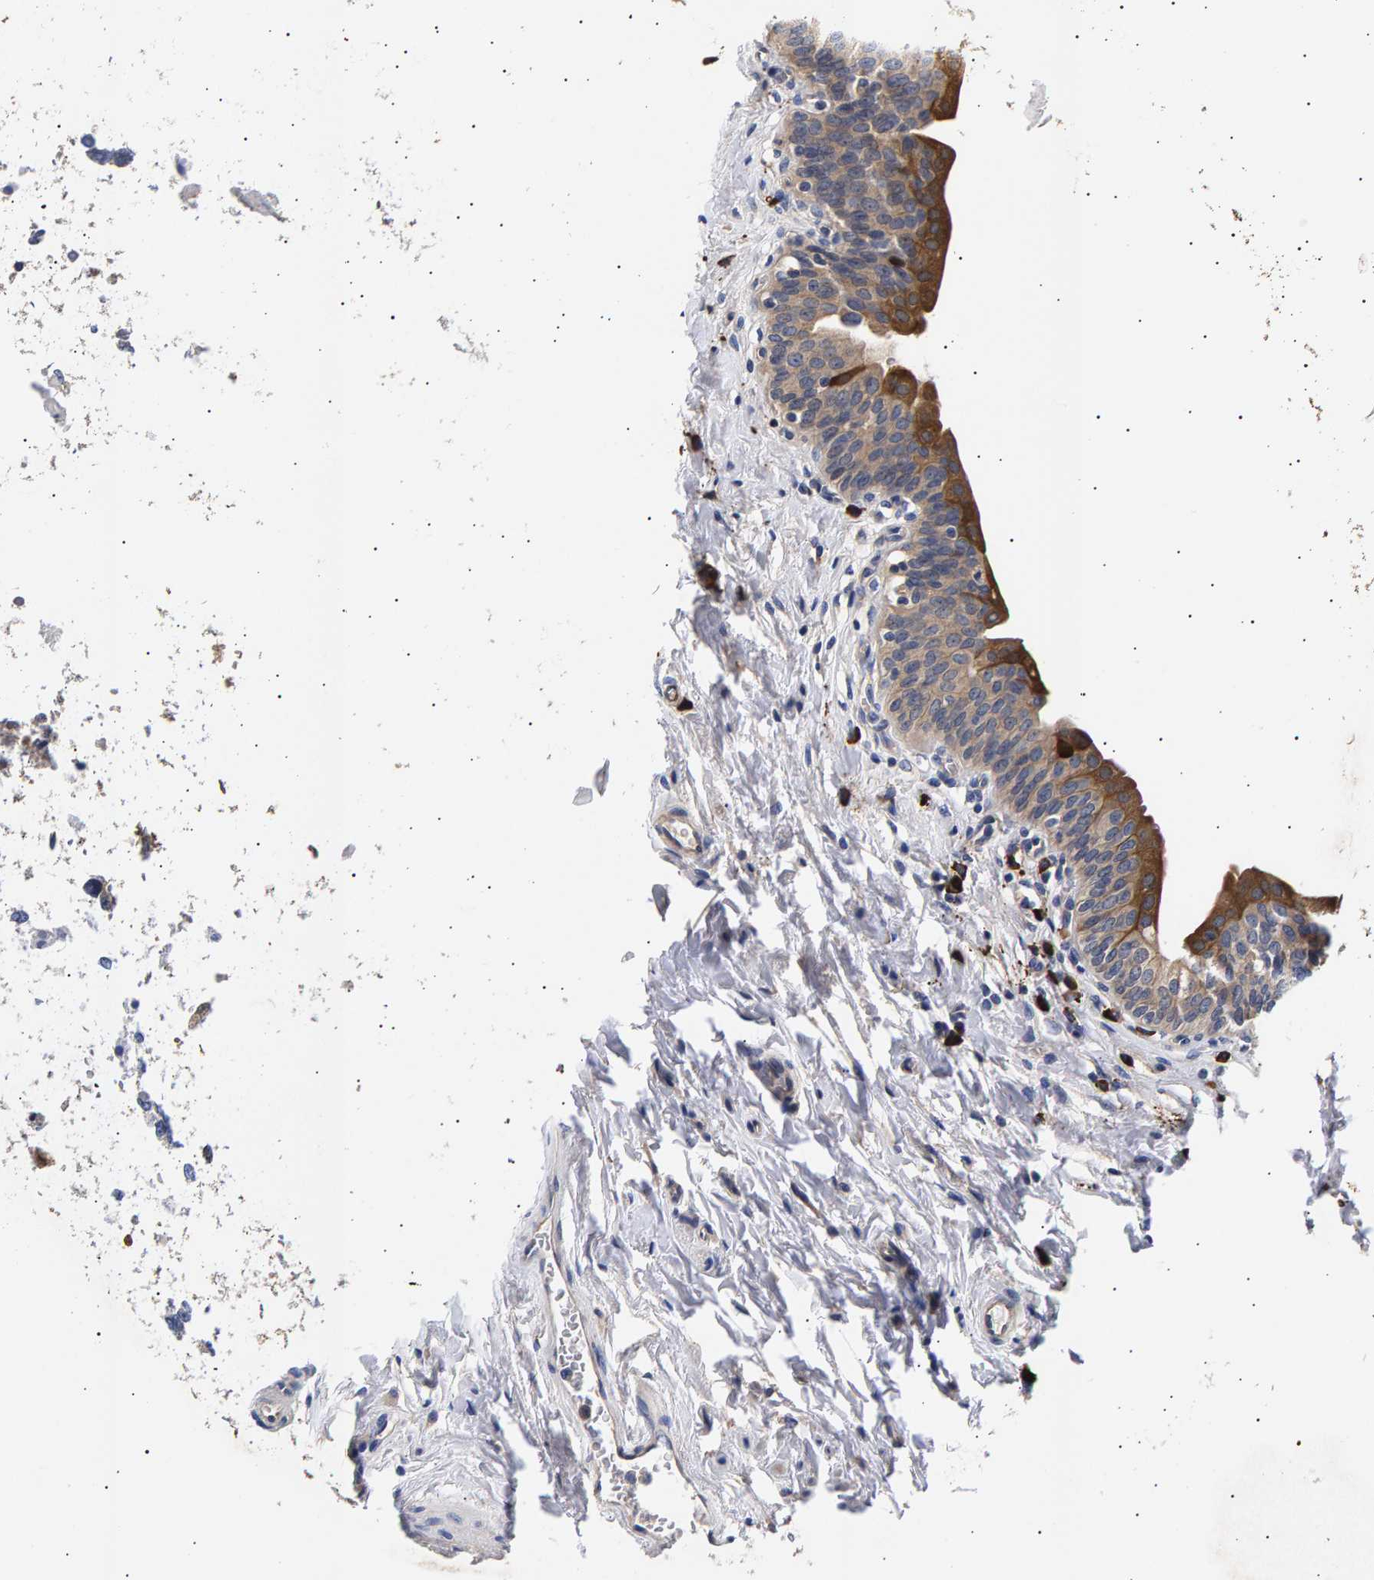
{"staining": {"intensity": "moderate", "quantity": "25%-75%", "location": "cytoplasmic/membranous"}, "tissue": "urinary bladder", "cell_type": "Urothelial cells", "image_type": "normal", "snomed": [{"axis": "morphology", "description": "Normal tissue, NOS"}, {"axis": "topography", "description": "Urinary bladder"}], "caption": "Immunohistochemistry (IHC) (DAB (3,3'-diaminobenzidine)) staining of unremarkable urinary bladder displays moderate cytoplasmic/membranous protein positivity in approximately 25%-75% of urothelial cells.", "gene": "ANKRD40", "patient": {"sex": "male", "age": 83}}